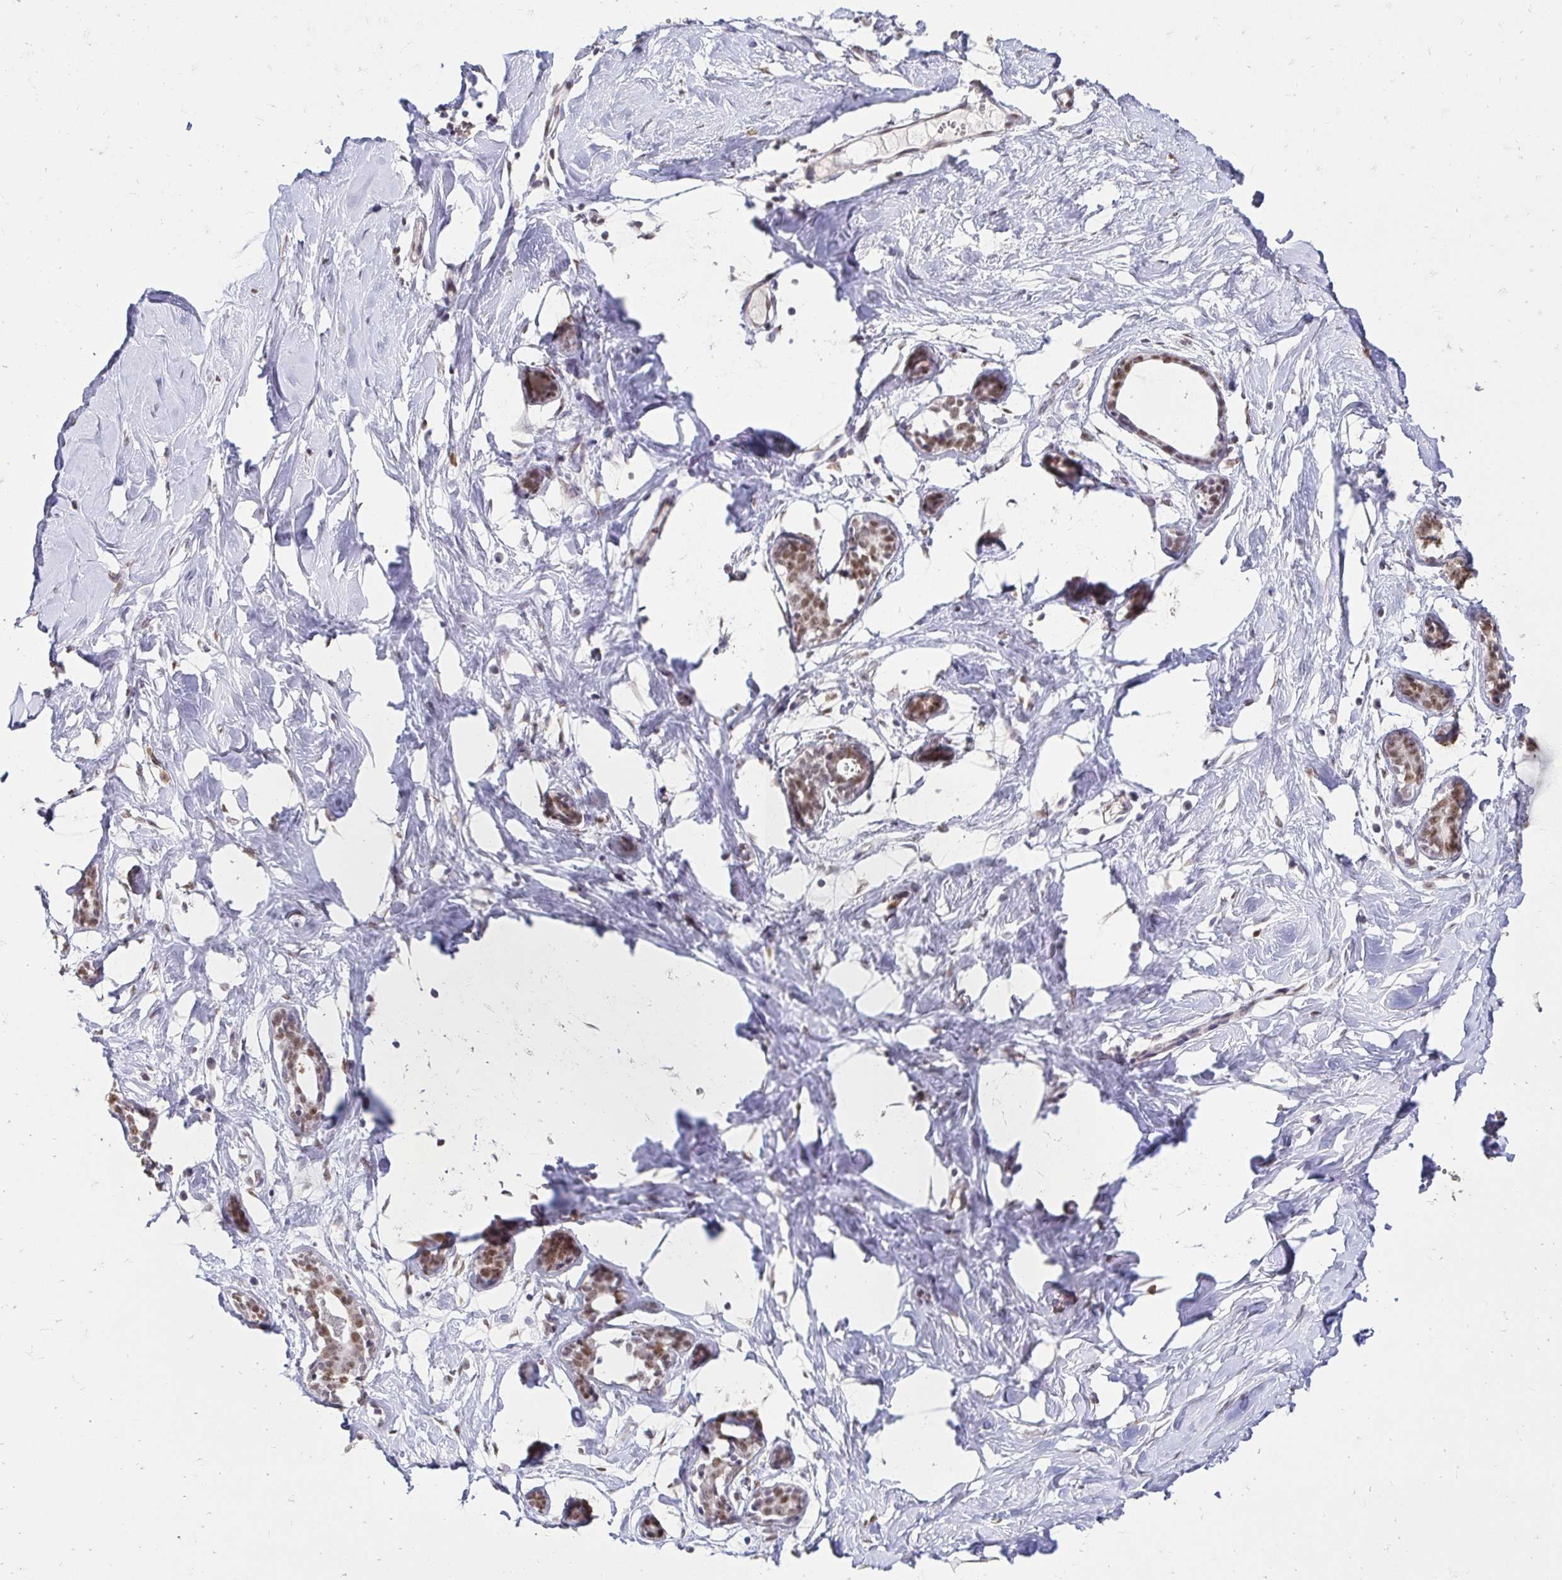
{"staining": {"intensity": "negative", "quantity": "none", "location": "none"}, "tissue": "breast", "cell_type": "Adipocytes", "image_type": "normal", "snomed": [{"axis": "morphology", "description": "Normal tissue, NOS"}, {"axis": "topography", "description": "Breast"}], "caption": "Immunohistochemistry image of unremarkable breast stained for a protein (brown), which shows no expression in adipocytes.", "gene": "RIMS4", "patient": {"sex": "female", "age": 27}}